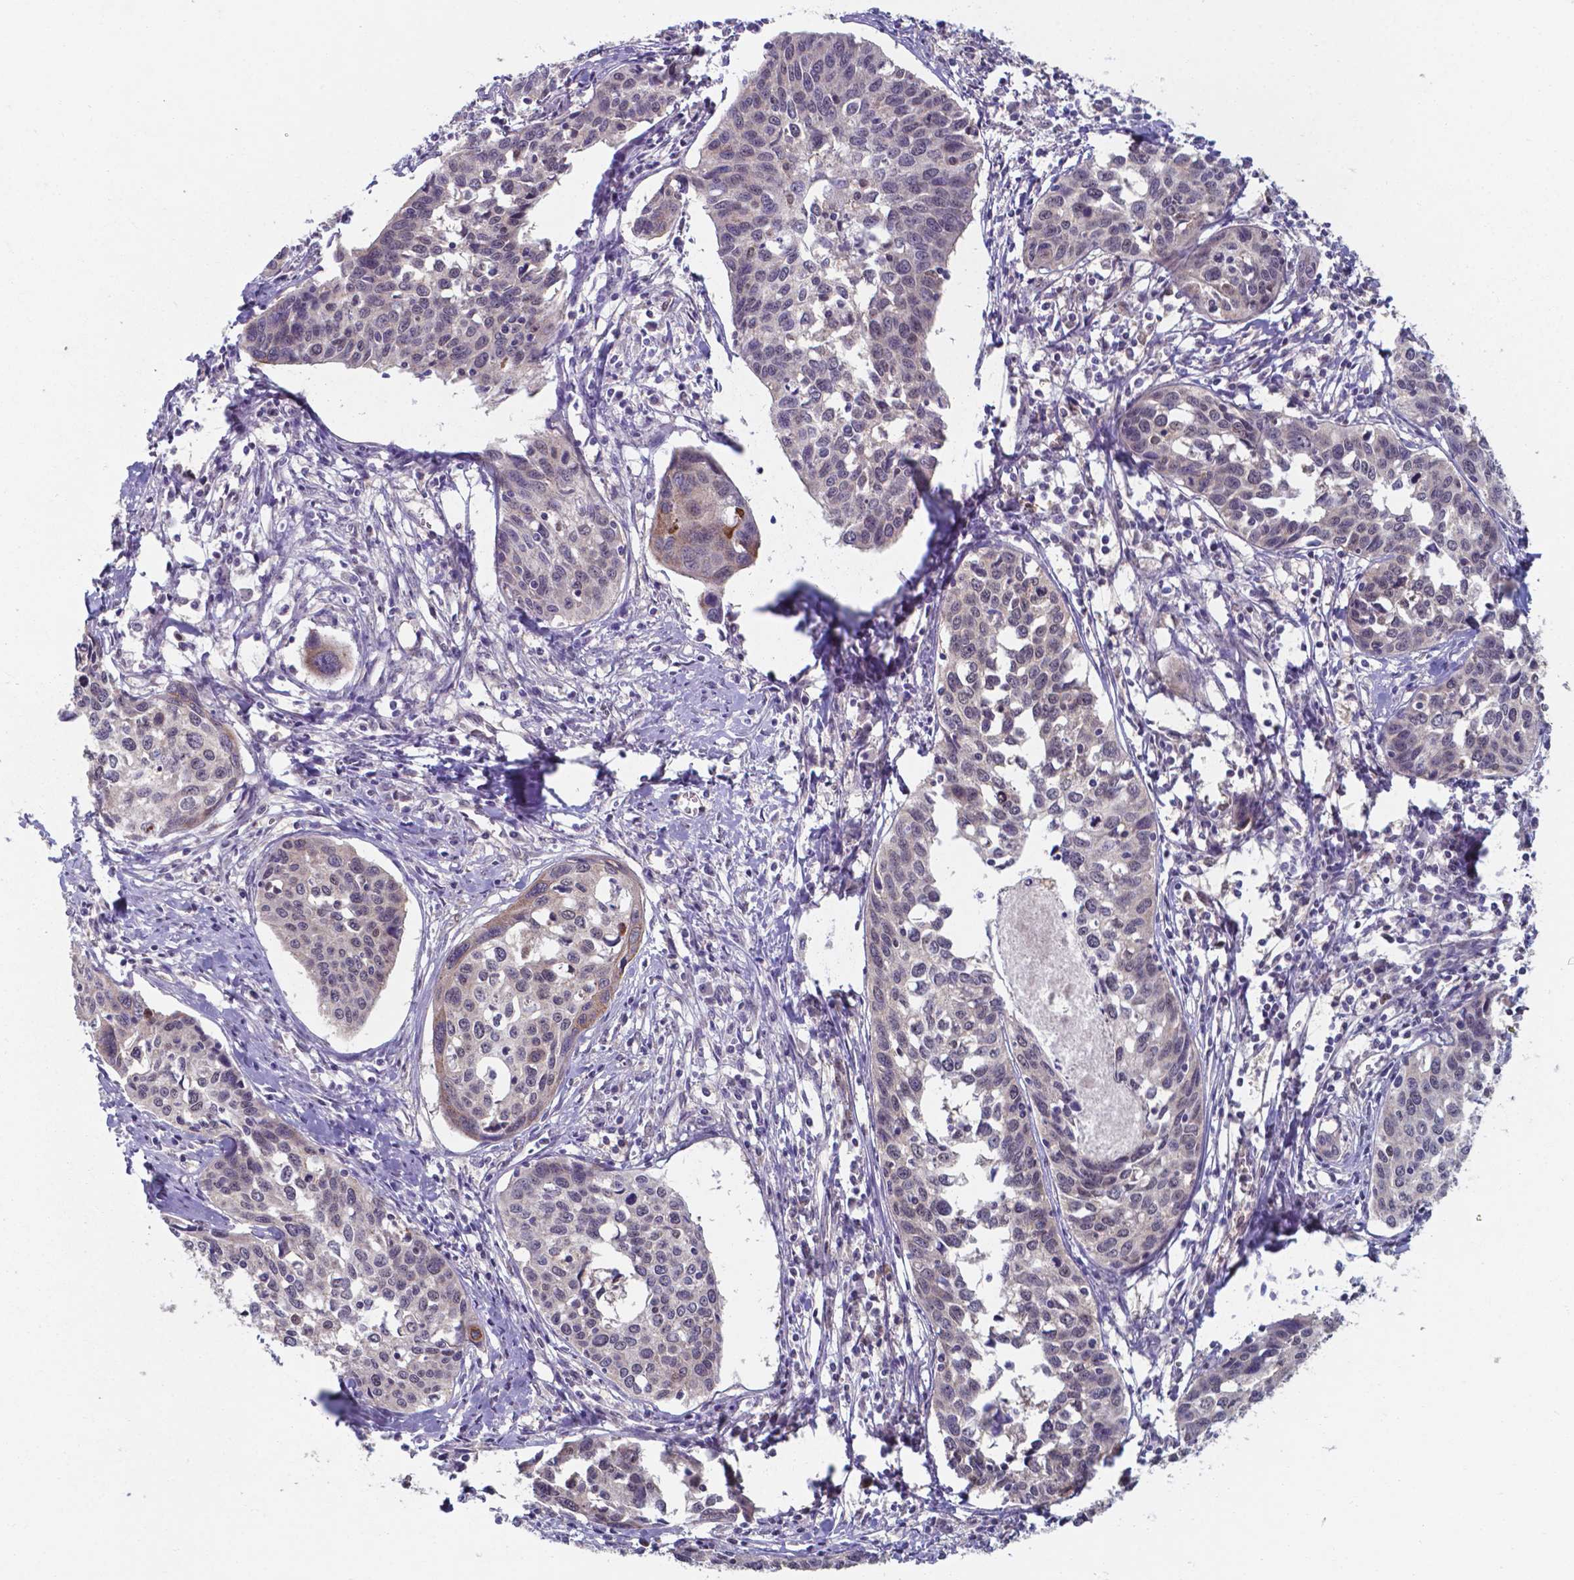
{"staining": {"intensity": "negative", "quantity": "none", "location": "none"}, "tissue": "cervical cancer", "cell_type": "Tumor cells", "image_type": "cancer", "snomed": [{"axis": "morphology", "description": "Squamous cell carcinoma, NOS"}, {"axis": "topography", "description": "Cervix"}], "caption": "IHC photomicrograph of neoplastic tissue: human squamous cell carcinoma (cervical) stained with DAB exhibits no significant protein positivity in tumor cells.", "gene": "UBE2E2", "patient": {"sex": "female", "age": 31}}